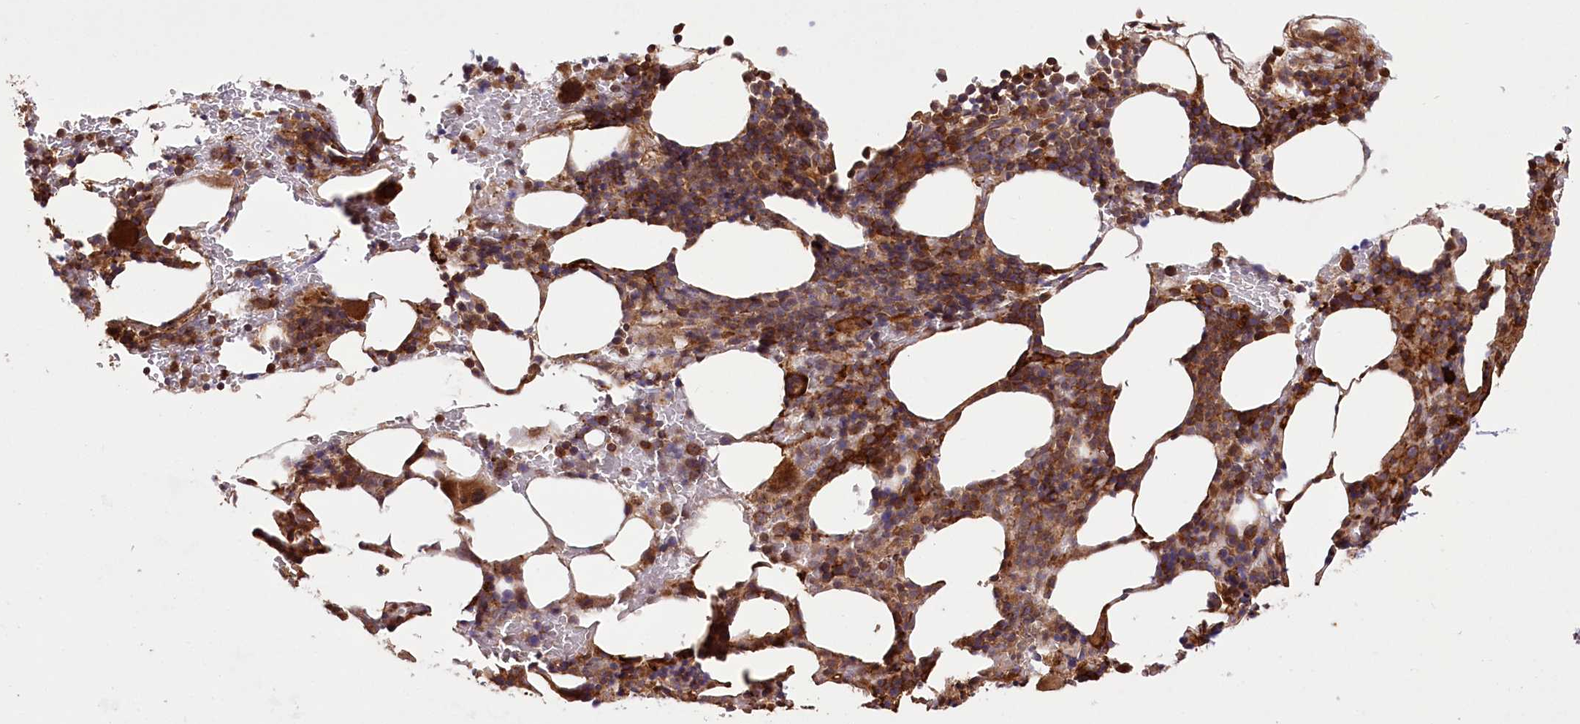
{"staining": {"intensity": "strong", "quantity": ">75%", "location": "cytoplasmic/membranous"}, "tissue": "bone marrow", "cell_type": "Hematopoietic cells", "image_type": "normal", "snomed": [{"axis": "morphology", "description": "Normal tissue, NOS"}, {"axis": "topography", "description": "Bone marrow"}], "caption": "Strong cytoplasmic/membranous expression for a protein is identified in approximately >75% of hematopoietic cells of normal bone marrow using immunohistochemistry.", "gene": "DHX29", "patient": {"sex": "male", "age": 62}}